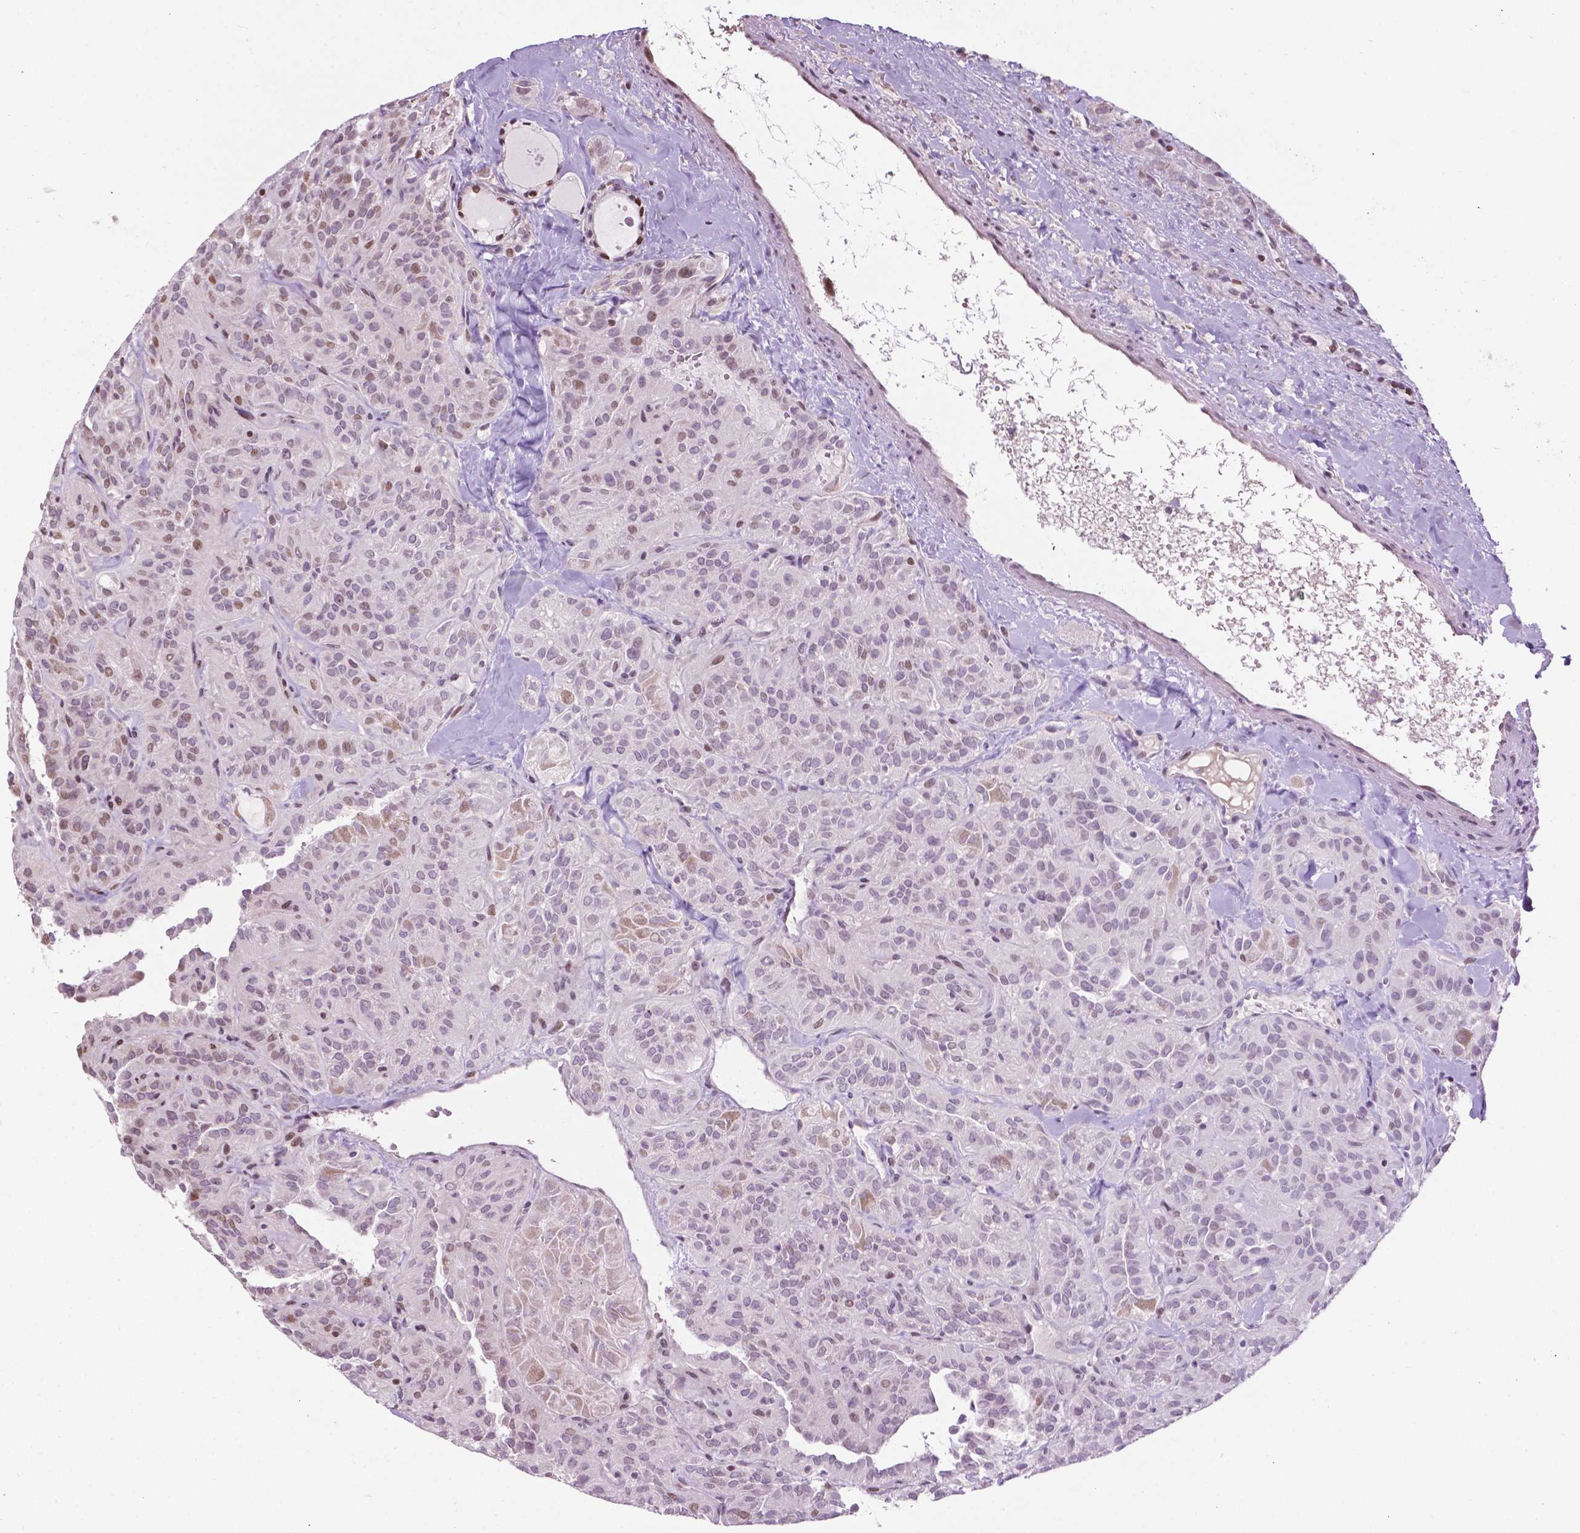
{"staining": {"intensity": "weak", "quantity": "<25%", "location": "nuclear"}, "tissue": "thyroid cancer", "cell_type": "Tumor cells", "image_type": "cancer", "snomed": [{"axis": "morphology", "description": "Papillary adenocarcinoma, NOS"}, {"axis": "topography", "description": "Thyroid gland"}], "caption": "Immunohistochemistry photomicrograph of papillary adenocarcinoma (thyroid) stained for a protein (brown), which shows no staining in tumor cells.", "gene": "PTPN18", "patient": {"sex": "female", "age": 45}}